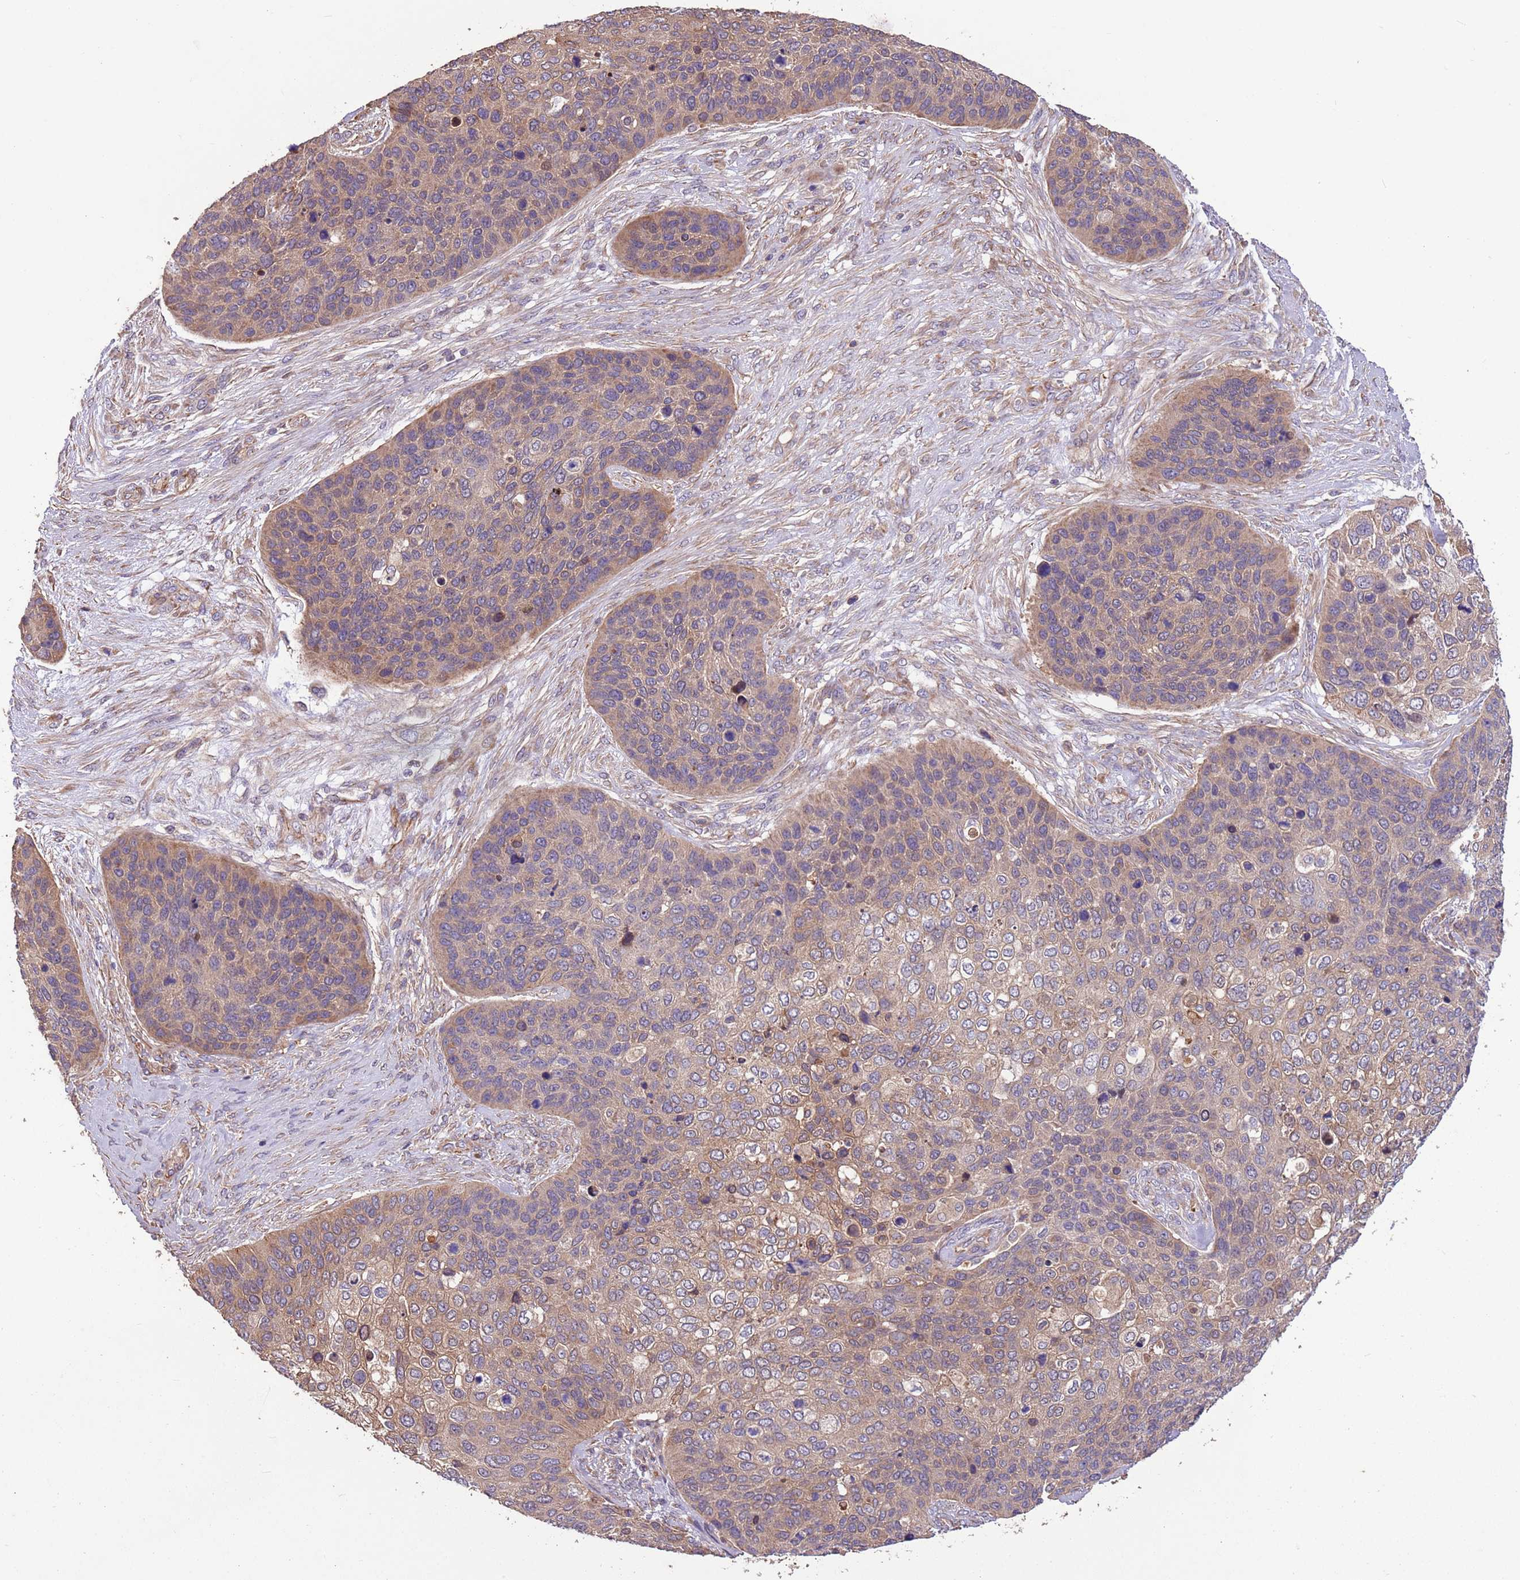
{"staining": {"intensity": "weak", "quantity": "25%-75%", "location": "cytoplasmic/membranous"}, "tissue": "skin cancer", "cell_type": "Tumor cells", "image_type": "cancer", "snomed": [{"axis": "morphology", "description": "Basal cell carcinoma"}, {"axis": "topography", "description": "Skin"}], "caption": "Protein staining of basal cell carcinoma (skin) tissue exhibits weak cytoplasmic/membranous positivity in about 25%-75% of tumor cells.", "gene": "FAM89B", "patient": {"sex": "female", "age": 74}}